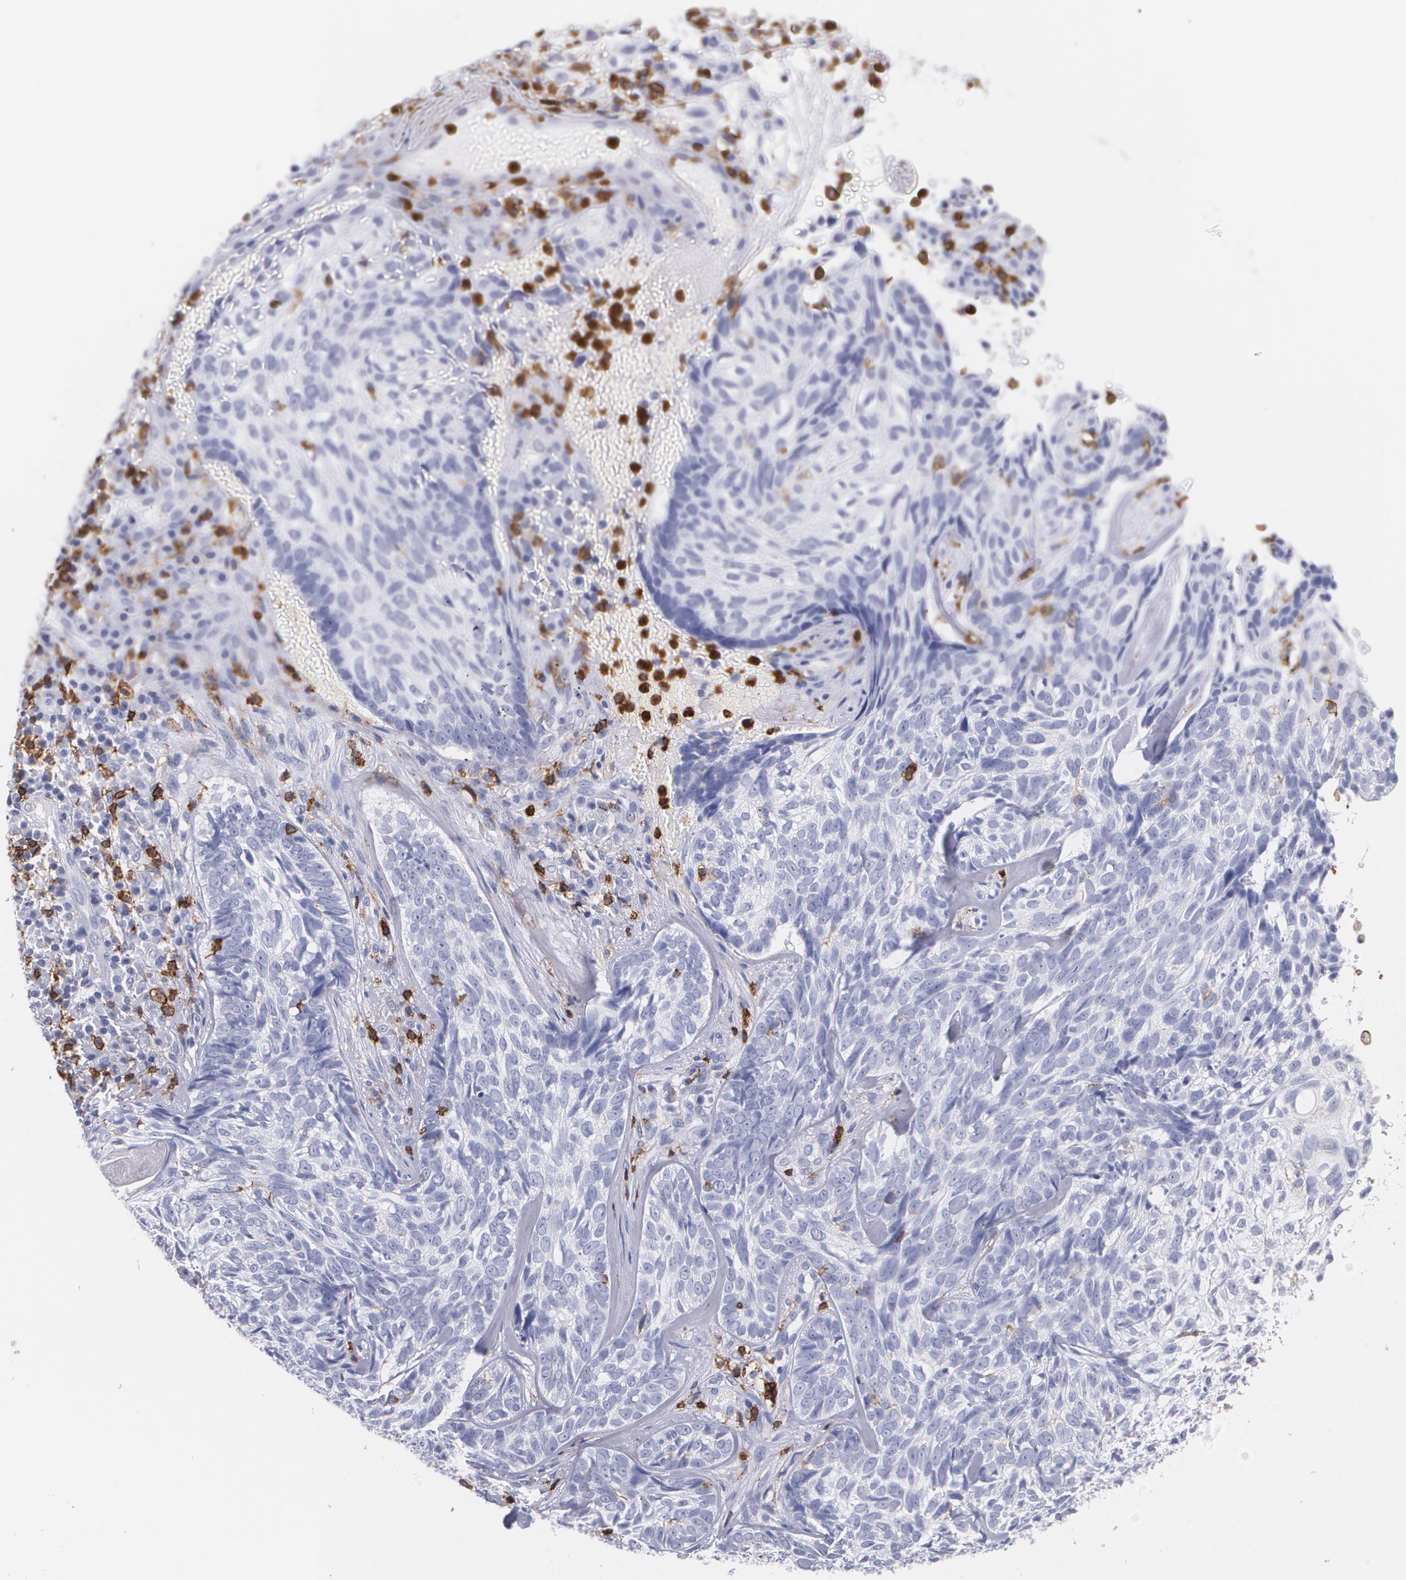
{"staining": {"intensity": "negative", "quantity": "none", "location": "none"}, "tissue": "skin cancer", "cell_type": "Tumor cells", "image_type": "cancer", "snomed": [{"axis": "morphology", "description": "Basal cell carcinoma"}, {"axis": "topography", "description": "Skin"}], "caption": "Histopathology image shows no protein staining in tumor cells of basal cell carcinoma (skin) tissue. The staining is performed using DAB brown chromogen with nuclei counter-stained in using hematoxylin.", "gene": "PTPRC", "patient": {"sex": "male", "age": 72}}